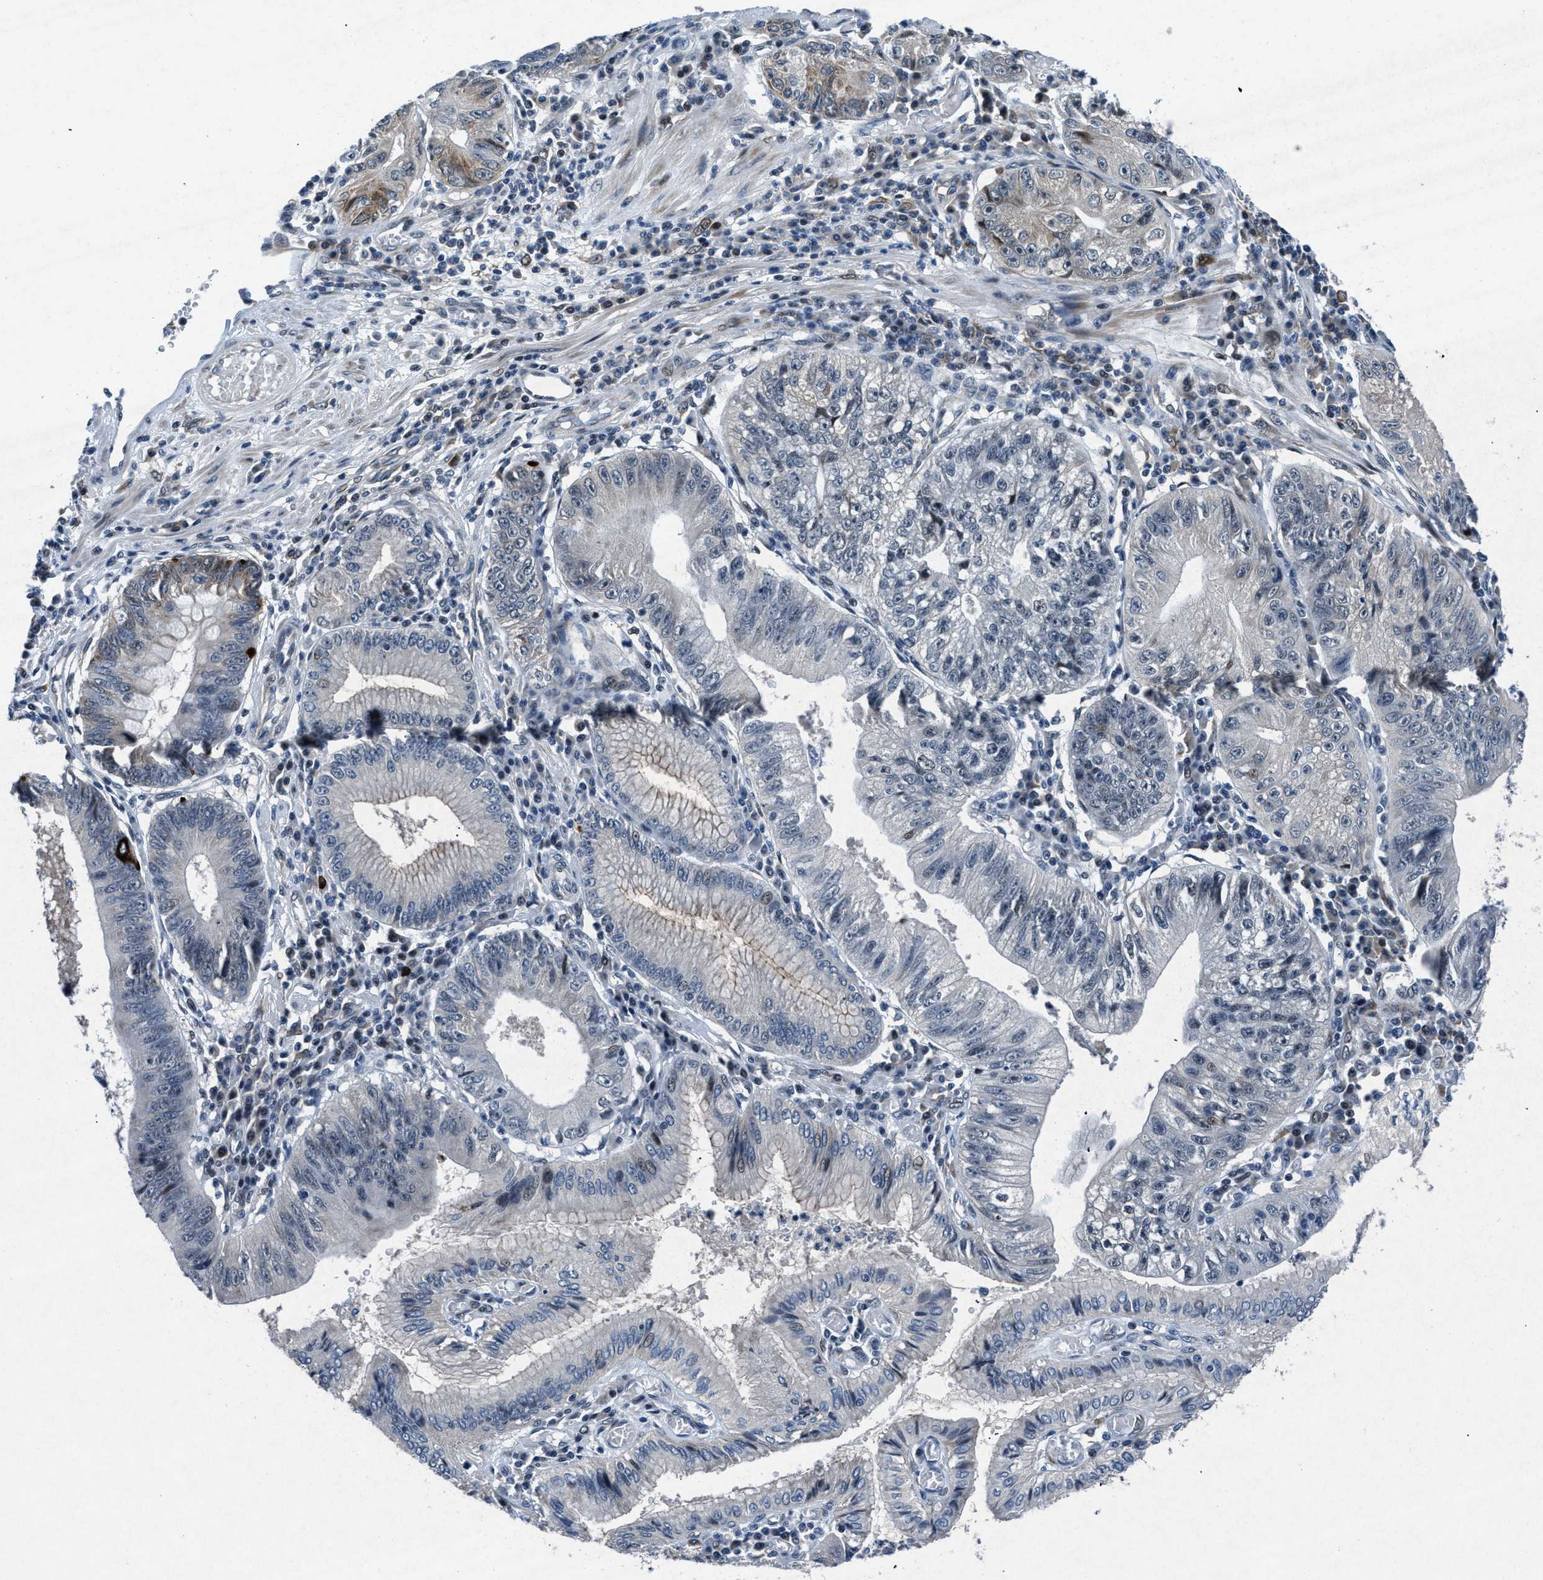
{"staining": {"intensity": "negative", "quantity": "none", "location": "none"}, "tissue": "stomach cancer", "cell_type": "Tumor cells", "image_type": "cancer", "snomed": [{"axis": "morphology", "description": "Adenocarcinoma, NOS"}, {"axis": "topography", "description": "Stomach"}], "caption": "Tumor cells show no significant positivity in stomach cancer. (DAB immunohistochemistry with hematoxylin counter stain).", "gene": "PHLDA1", "patient": {"sex": "male", "age": 59}}